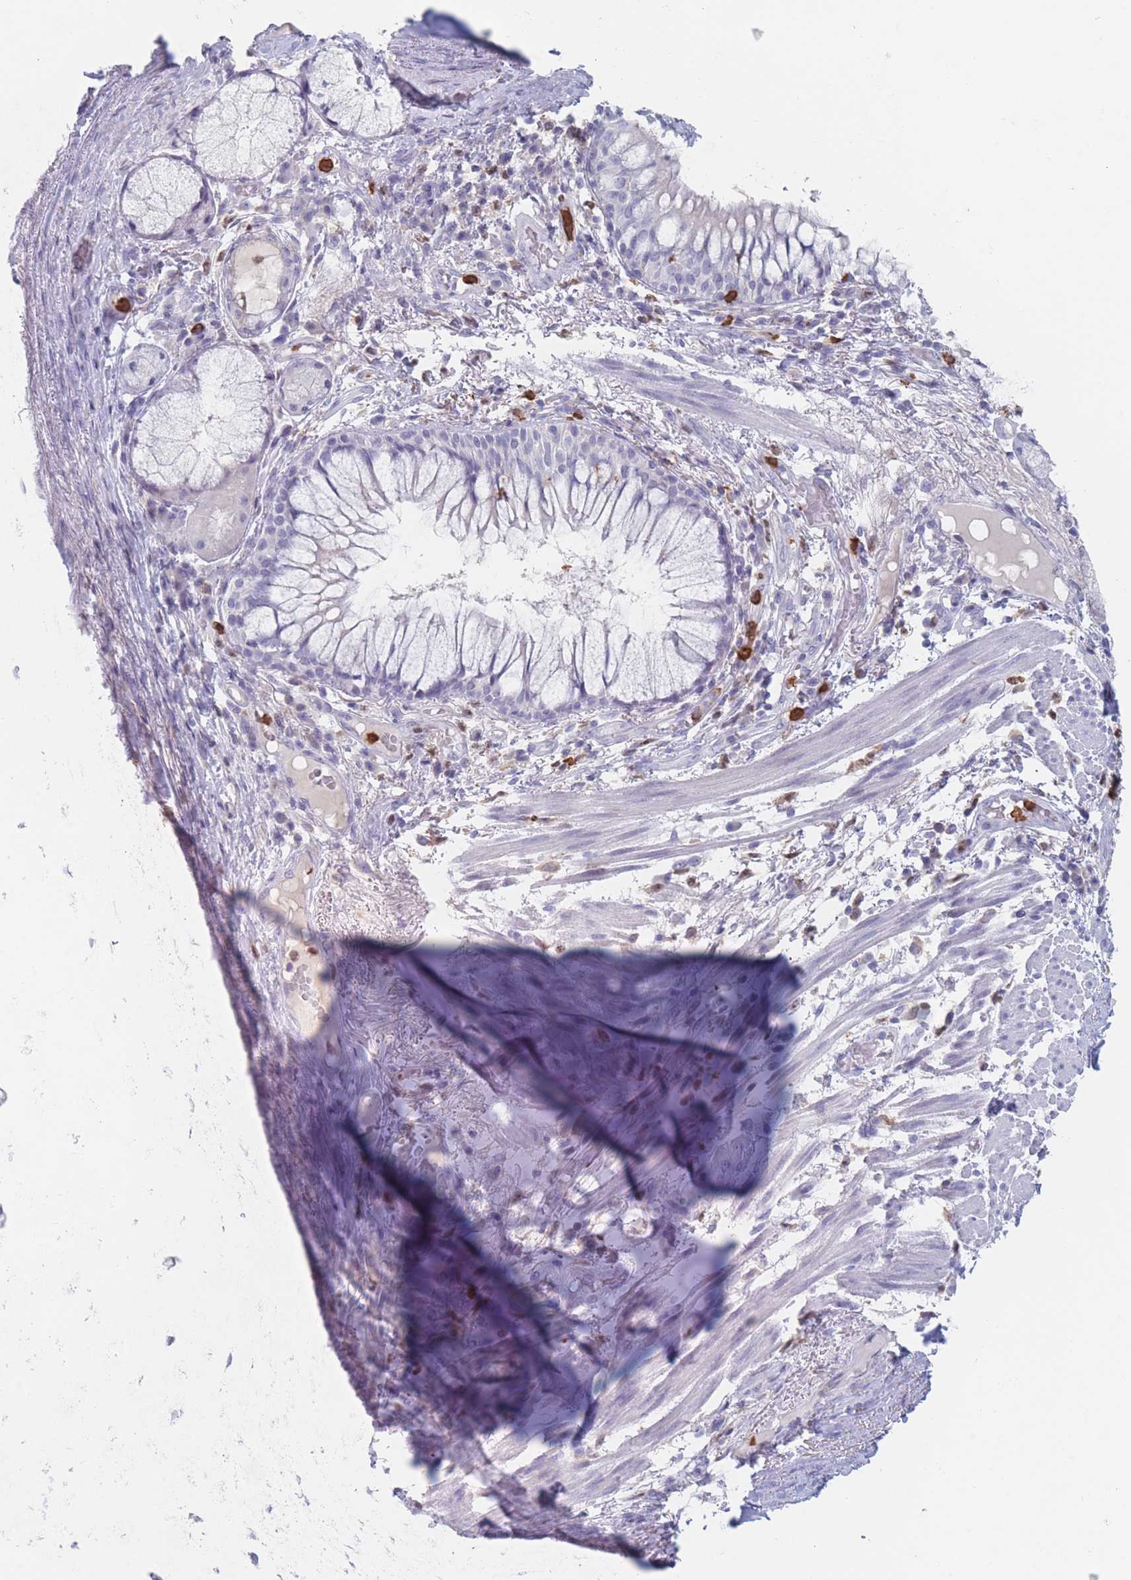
{"staining": {"intensity": "negative", "quantity": "none", "location": "none"}, "tissue": "soft tissue", "cell_type": "Chondrocytes", "image_type": "normal", "snomed": [{"axis": "morphology", "description": "Normal tissue, NOS"}, {"axis": "topography", "description": "Cartilage tissue"}, {"axis": "topography", "description": "Bronchus"}], "caption": "Immunohistochemistry (IHC) image of benign human soft tissue stained for a protein (brown), which reveals no staining in chondrocytes.", "gene": "ATP1A3", "patient": {"sex": "male", "age": 56}}